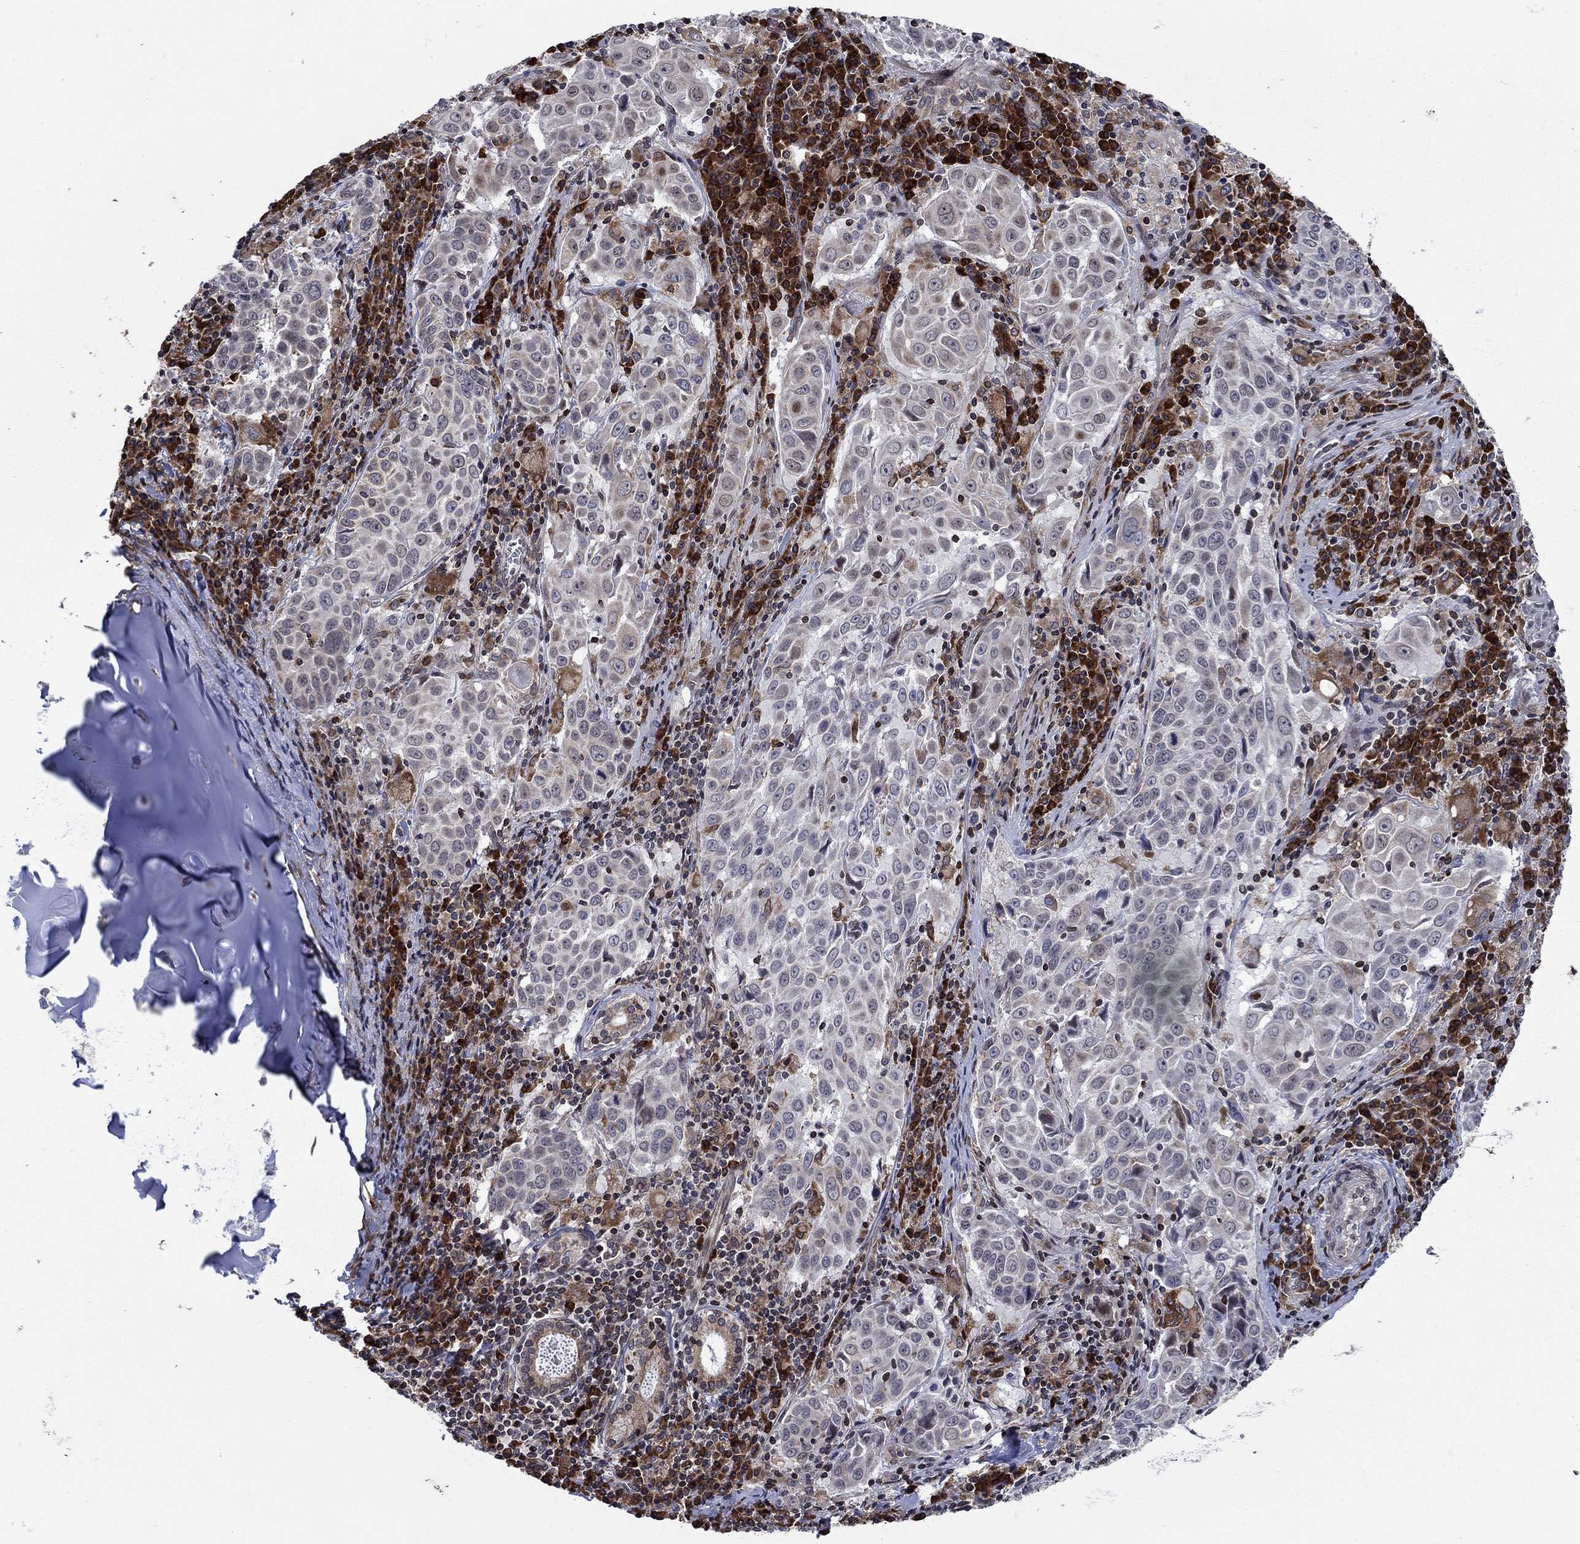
{"staining": {"intensity": "weak", "quantity": "<25%", "location": "cytoplasmic/membranous"}, "tissue": "lung cancer", "cell_type": "Tumor cells", "image_type": "cancer", "snomed": [{"axis": "morphology", "description": "Squamous cell carcinoma, NOS"}, {"axis": "topography", "description": "Lung"}], "caption": "Immunohistochemistry of squamous cell carcinoma (lung) demonstrates no positivity in tumor cells. The staining is performed using DAB brown chromogen with nuclei counter-stained in using hematoxylin.", "gene": "DHRS7", "patient": {"sex": "male", "age": 57}}